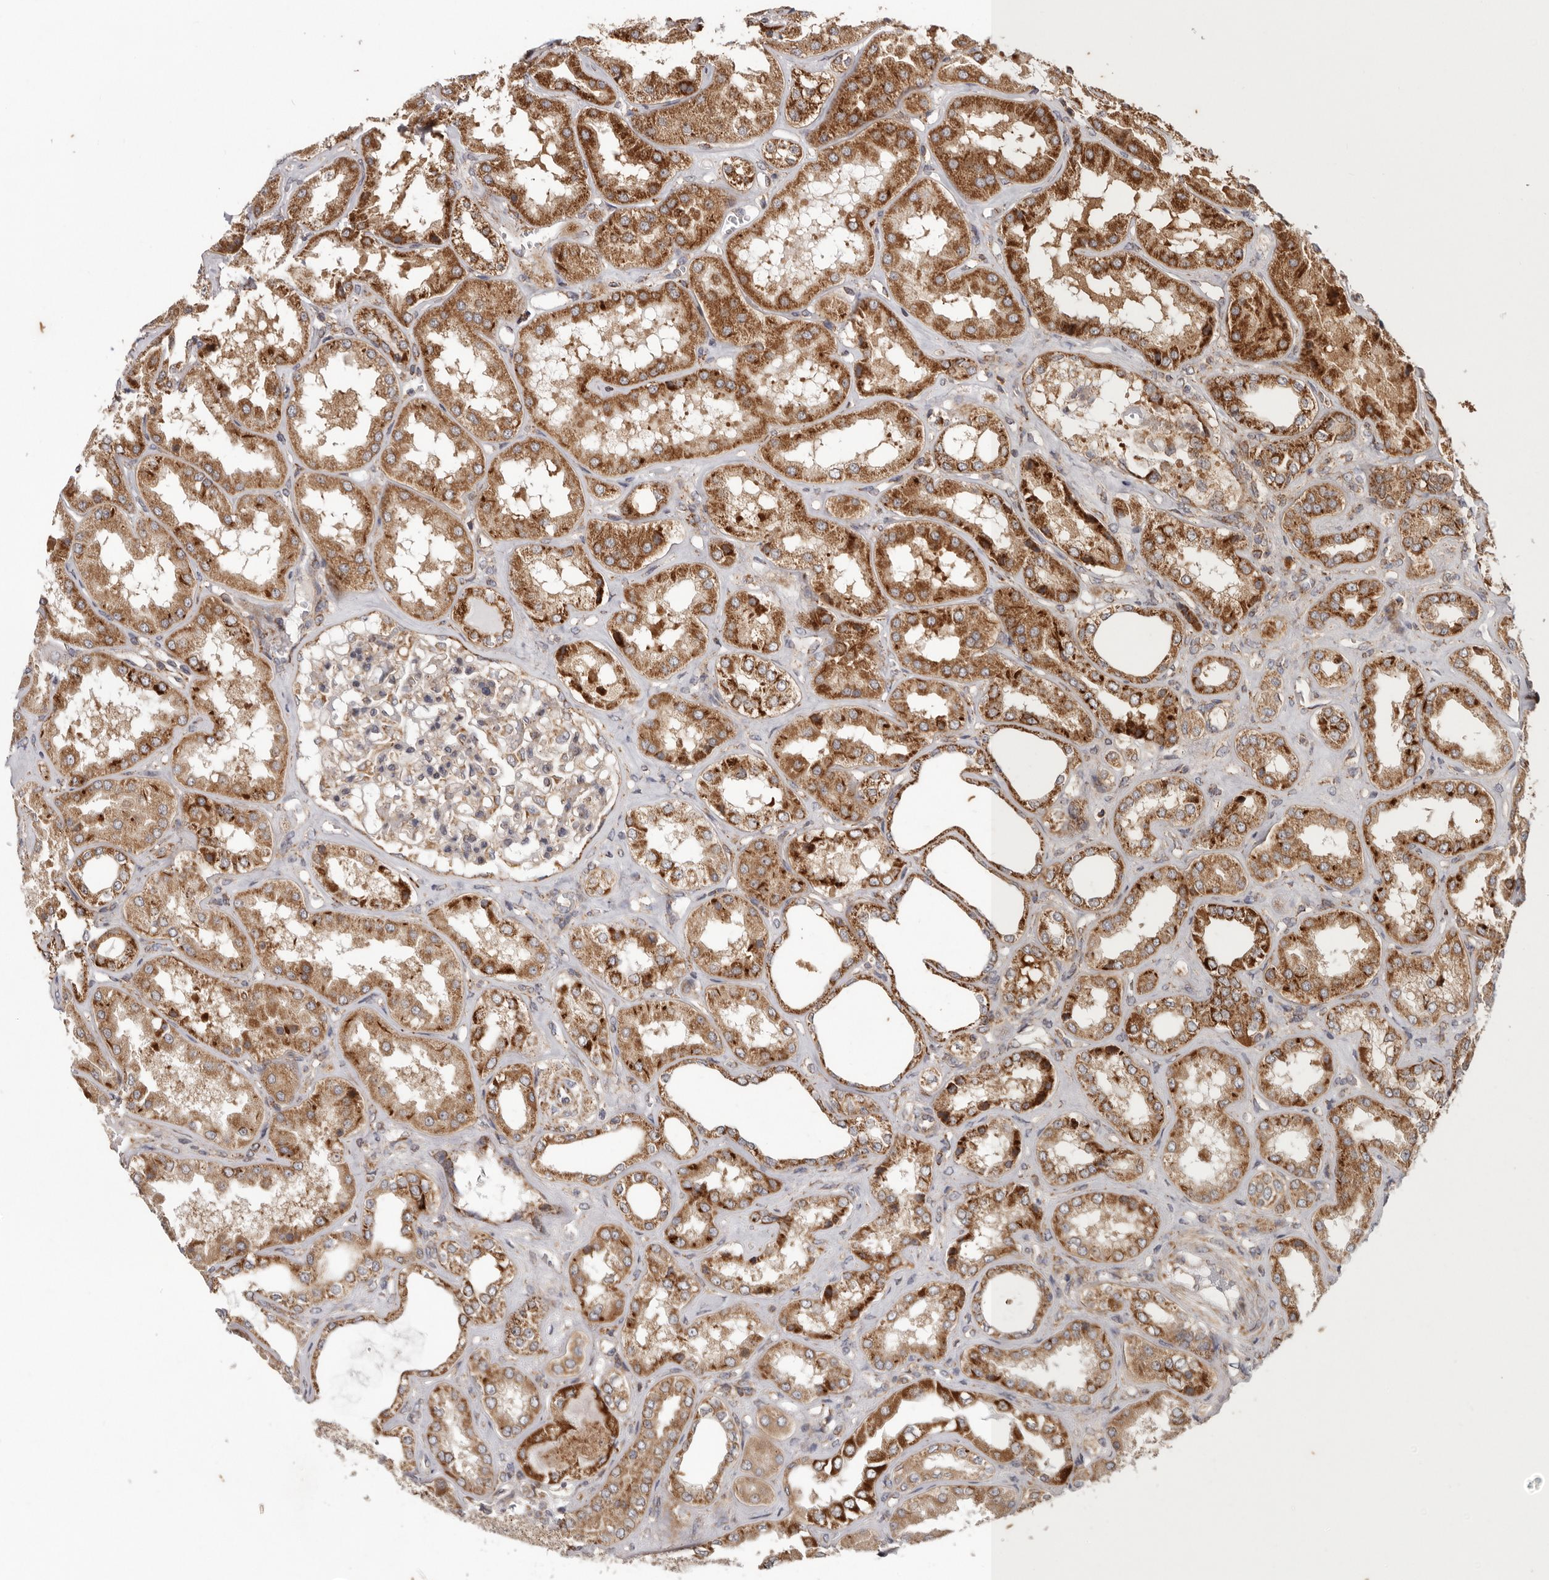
{"staining": {"intensity": "moderate", "quantity": "25%-75%", "location": "cytoplasmic/membranous"}, "tissue": "kidney", "cell_type": "Cells in glomeruli", "image_type": "normal", "snomed": [{"axis": "morphology", "description": "Normal tissue, NOS"}, {"axis": "topography", "description": "Kidney"}], "caption": "Immunohistochemistry (DAB) staining of benign human kidney demonstrates moderate cytoplasmic/membranous protein positivity in approximately 25%-75% of cells in glomeruli. (DAB (3,3'-diaminobenzidine) IHC with brightfield microscopy, high magnification).", "gene": "MRPS10", "patient": {"sex": "female", "age": 56}}